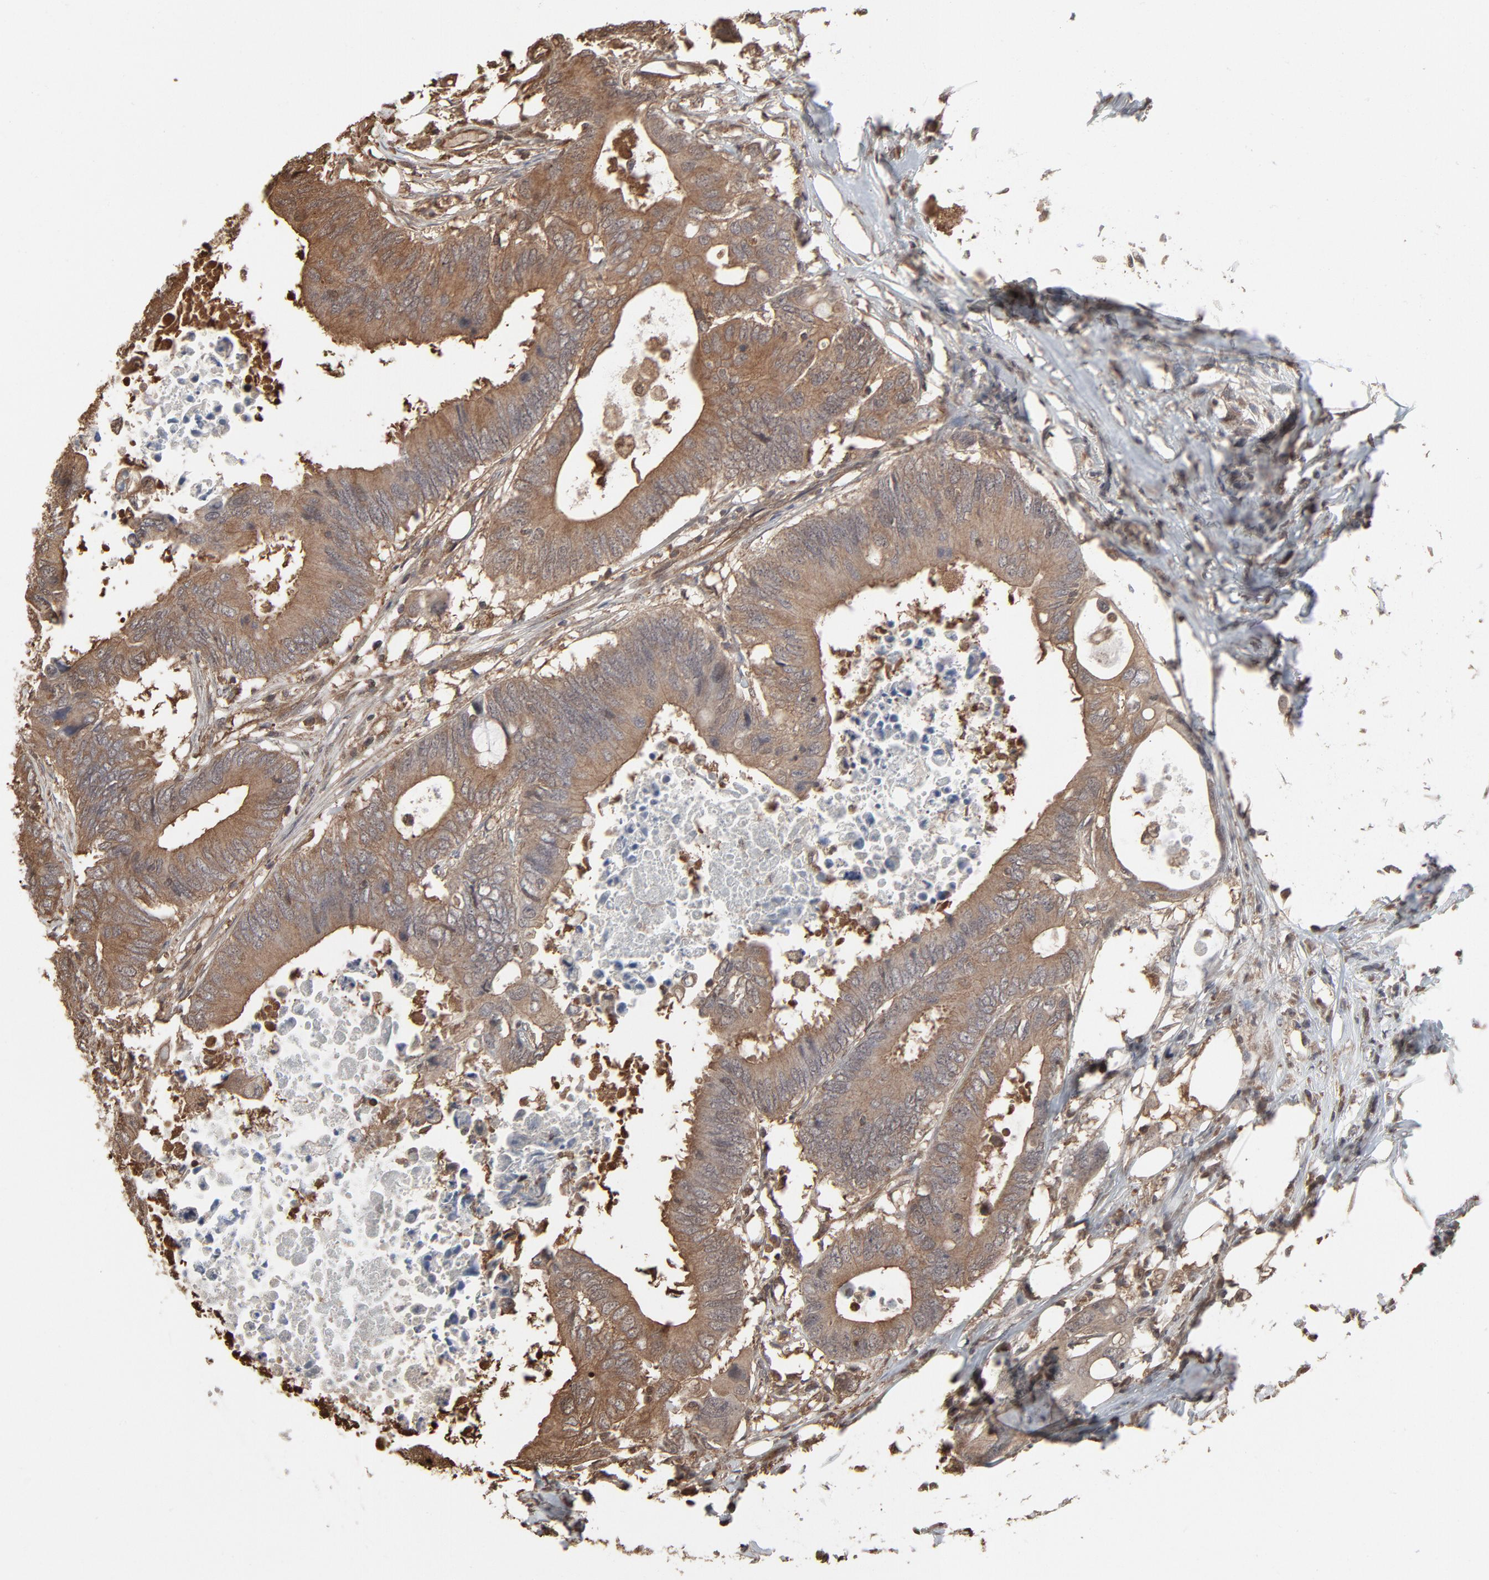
{"staining": {"intensity": "moderate", "quantity": ">75%", "location": "cytoplasmic/membranous"}, "tissue": "colorectal cancer", "cell_type": "Tumor cells", "image_type": "cancer", "snomed": [{"axis": "morphology", "description": "Adenocarcinoma, NOS"}, {"axis": "topography", "description": "Colon"}], "caption": "Colorectal cancer stained for a protein (brown) shows moderate cytoplasmic/membranous positive expression in approximately >75% of tumor cells.", "gene": "PPP2CA", "patient": {"sex": "male", "age": 71}}